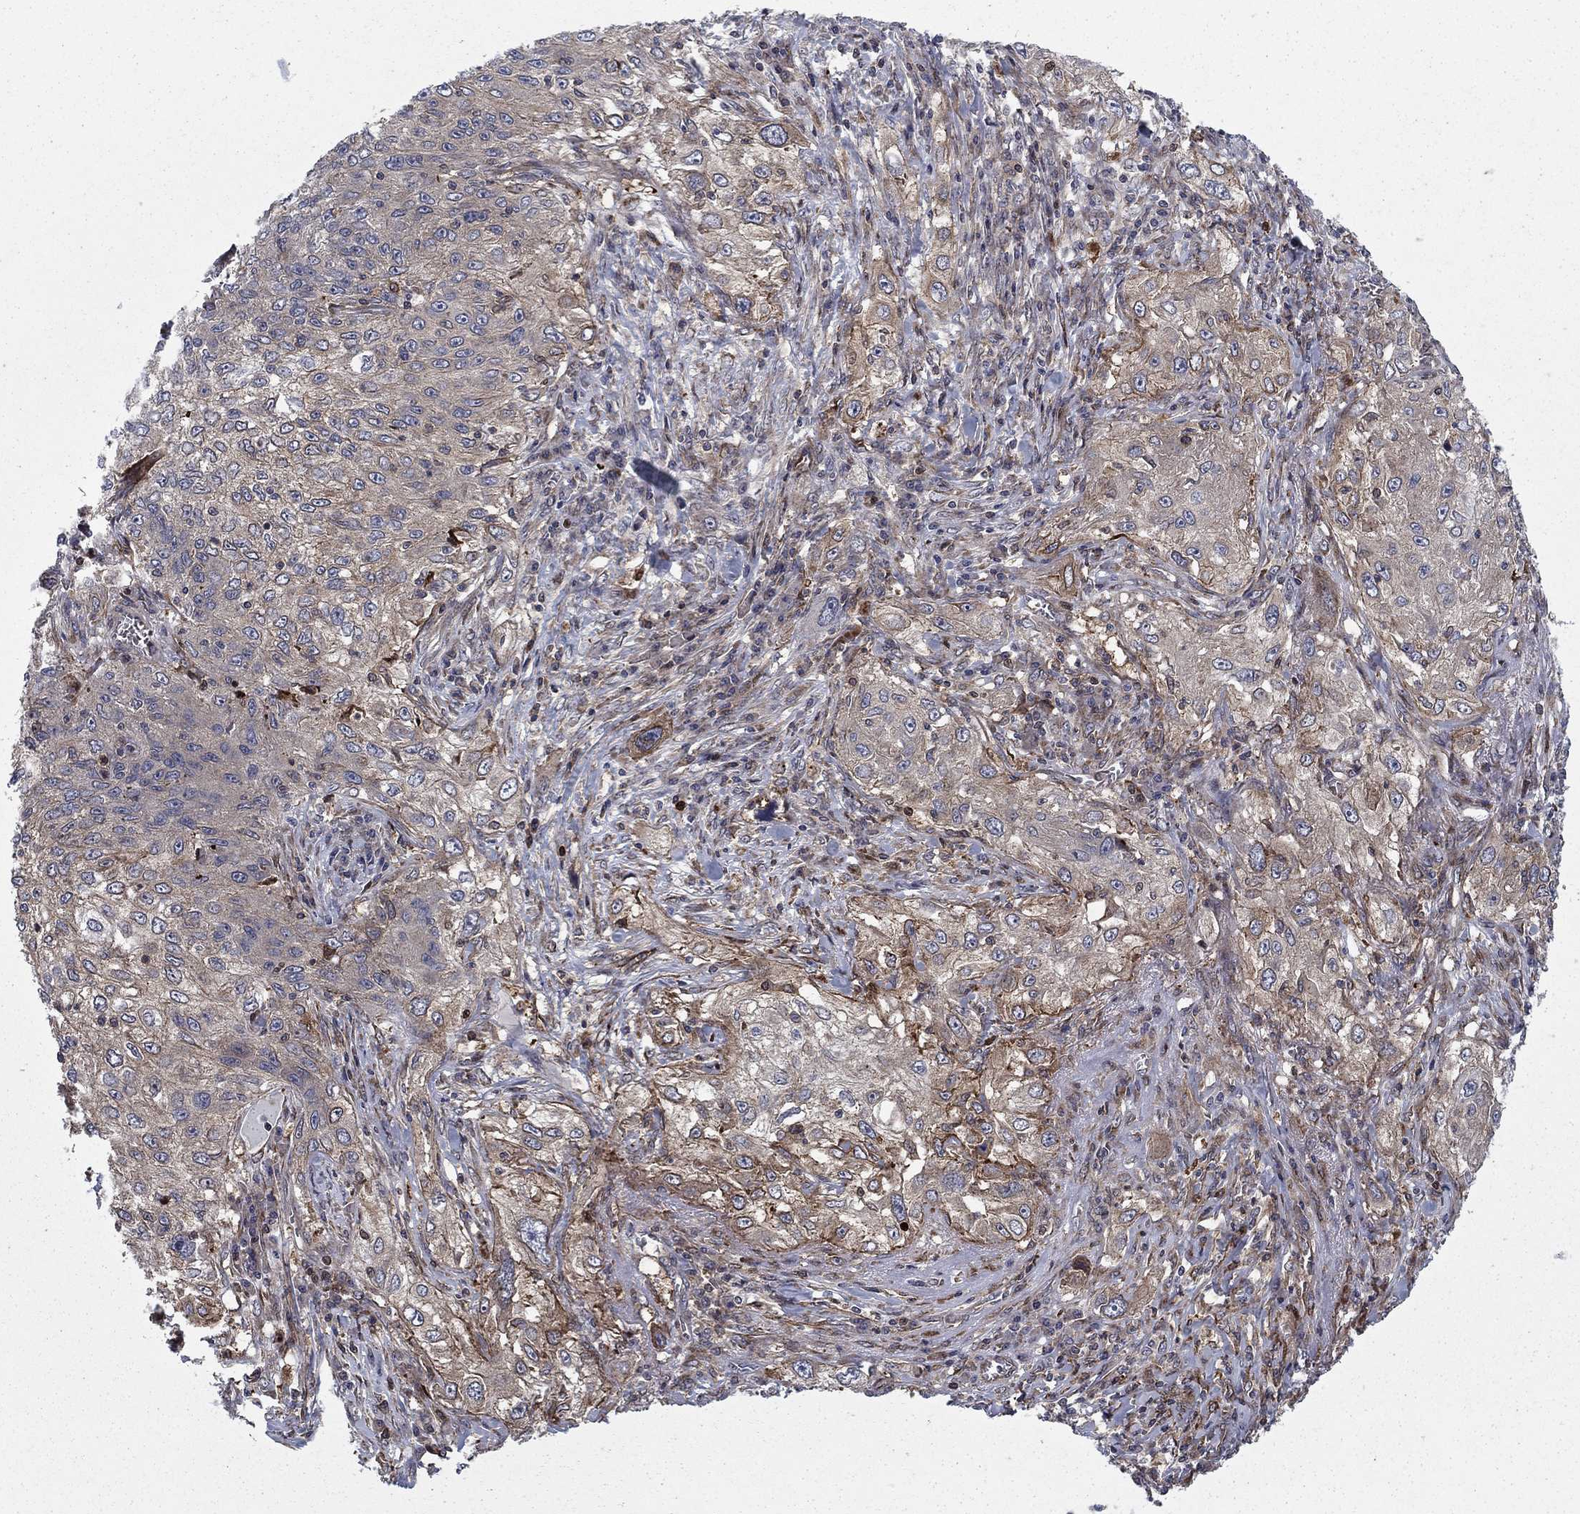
{"staining": {"intensity": "negative", "quantity": "none", "location": "none"}, "tissue": "lung cancer", "cell_type": "Tumor cells", "image_type": "cancer", "snomed": [{"axis": "morphology", "description": "Squamous cell carcinoma, NOS"}, {"axis": "topography", "description": "Lung"}], "caption": "Tumor cells show no significant protein positivity in lung cancer (squamous cell carcinoma). (DAB IHC, high magnification).", "gene": "HDAC4", "patient": {"sex": "female", "age": 69}}